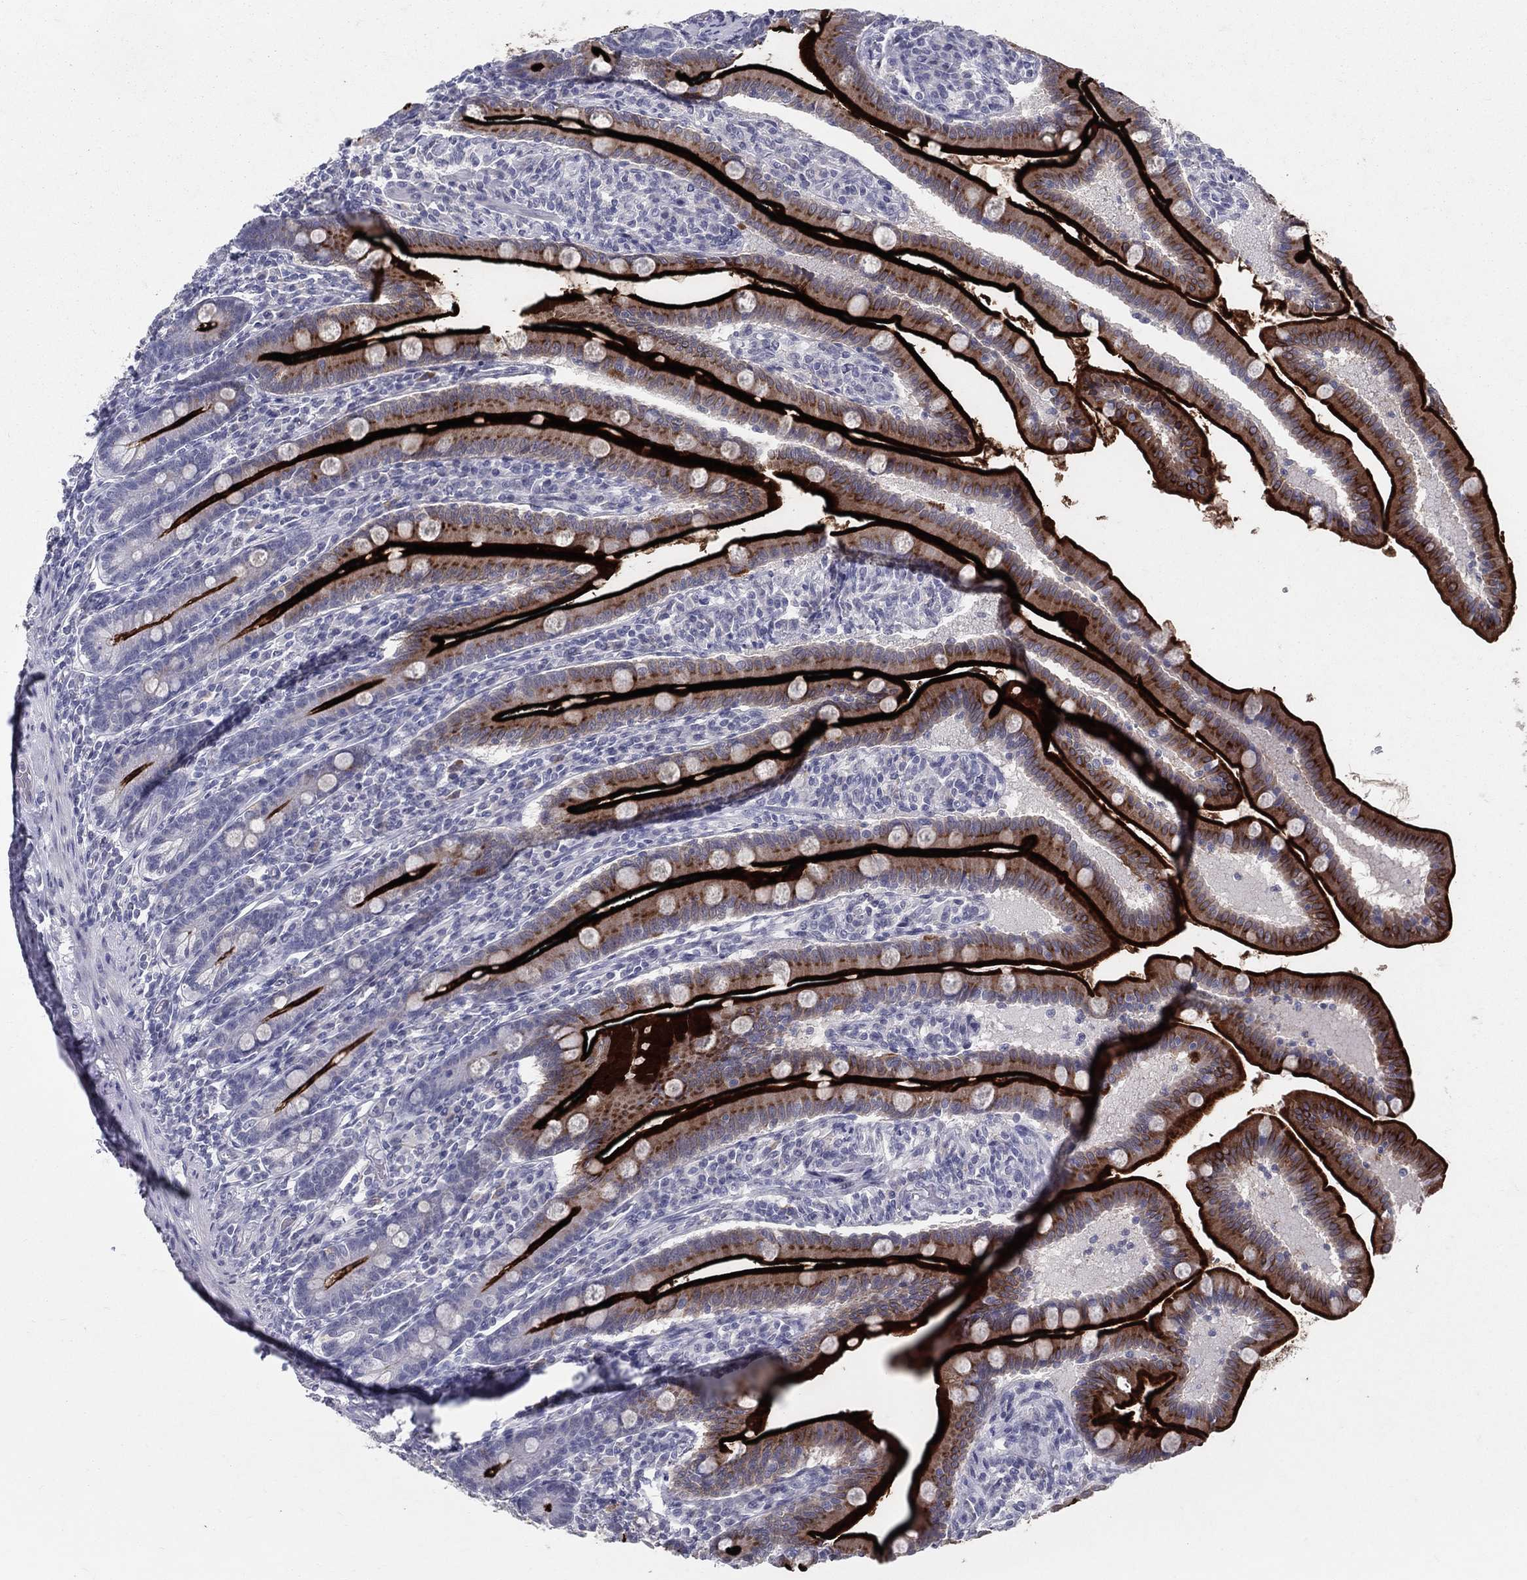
{"staining": {"intensity": "strong", "quantity": "25%-75%", "location": "cytoplasmic/membranous"}, "tissue": "small intestine", "cell_type": "Glandular cells", "image_type": "normal", "snomed": [{"axis": "morphology", "description": "Normal tissue, NOS"}, {"axis": "topography", "description": "Small intestine"}], "caption": "Immunohistochemical staining of benign human small intestine displays high levels of strong cytoplasmic/membranous staining in about 25%-75% of glandular cells.", "gene": "ACE2", "patient": {"sex": "male", "age": 66}}